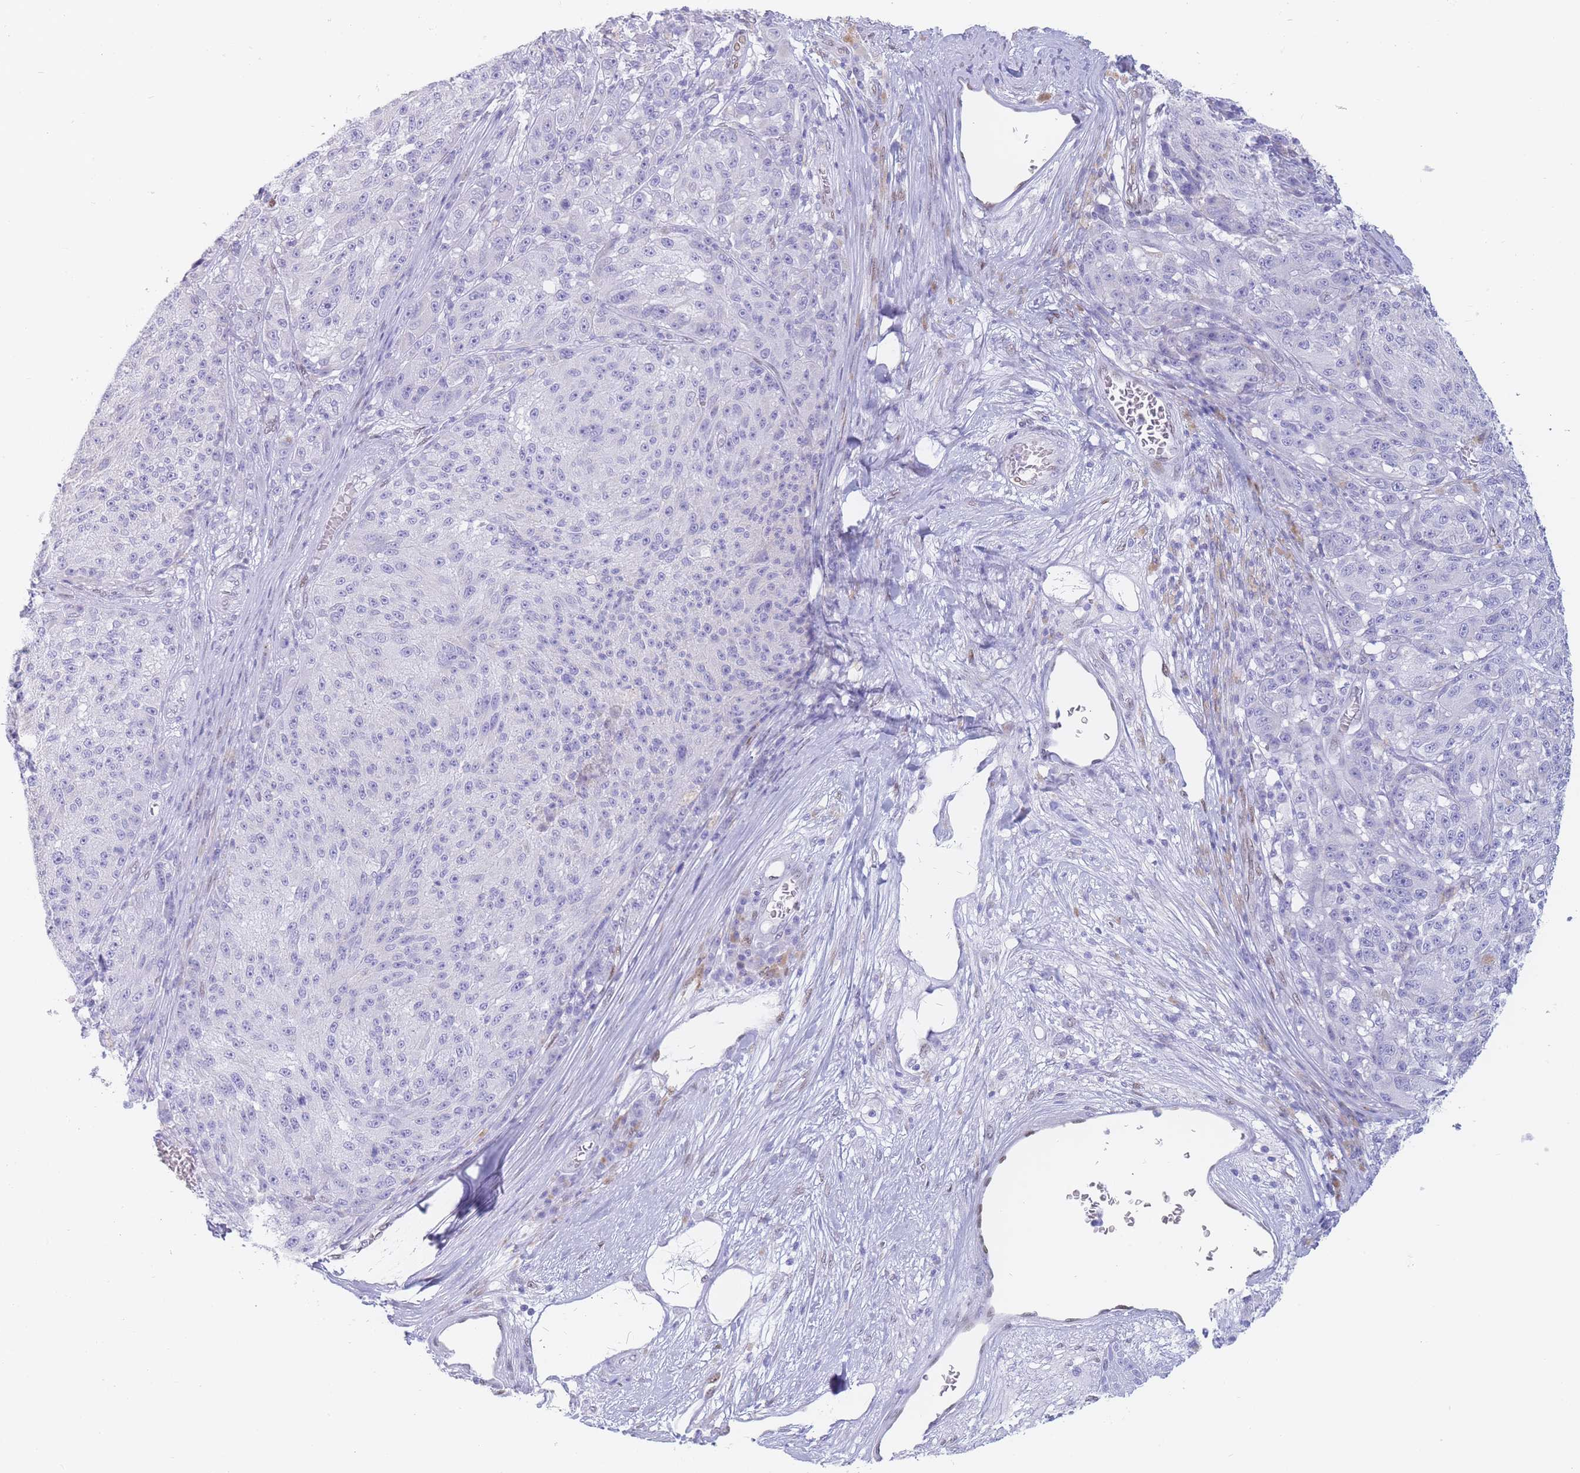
{"staining": {"intensity": "negative", "quantity": "none", "location": "none"}, "tissue": "melanoma", "cell_type": "Tumor cells", "image_type": "cancer", "snomed": [{"axis": "morphology", "description": "Malignant melanoma, NOS"}, {"axis": "topography", "description": "Skin"}], "caption": "IHC image of neoplastic tissue: human malignant melanoma stained with DAB demonstrates no significant protein expression in tumor cells.", "gene": "PSMB5", "patient": {"sex": "male", "age": 53}}